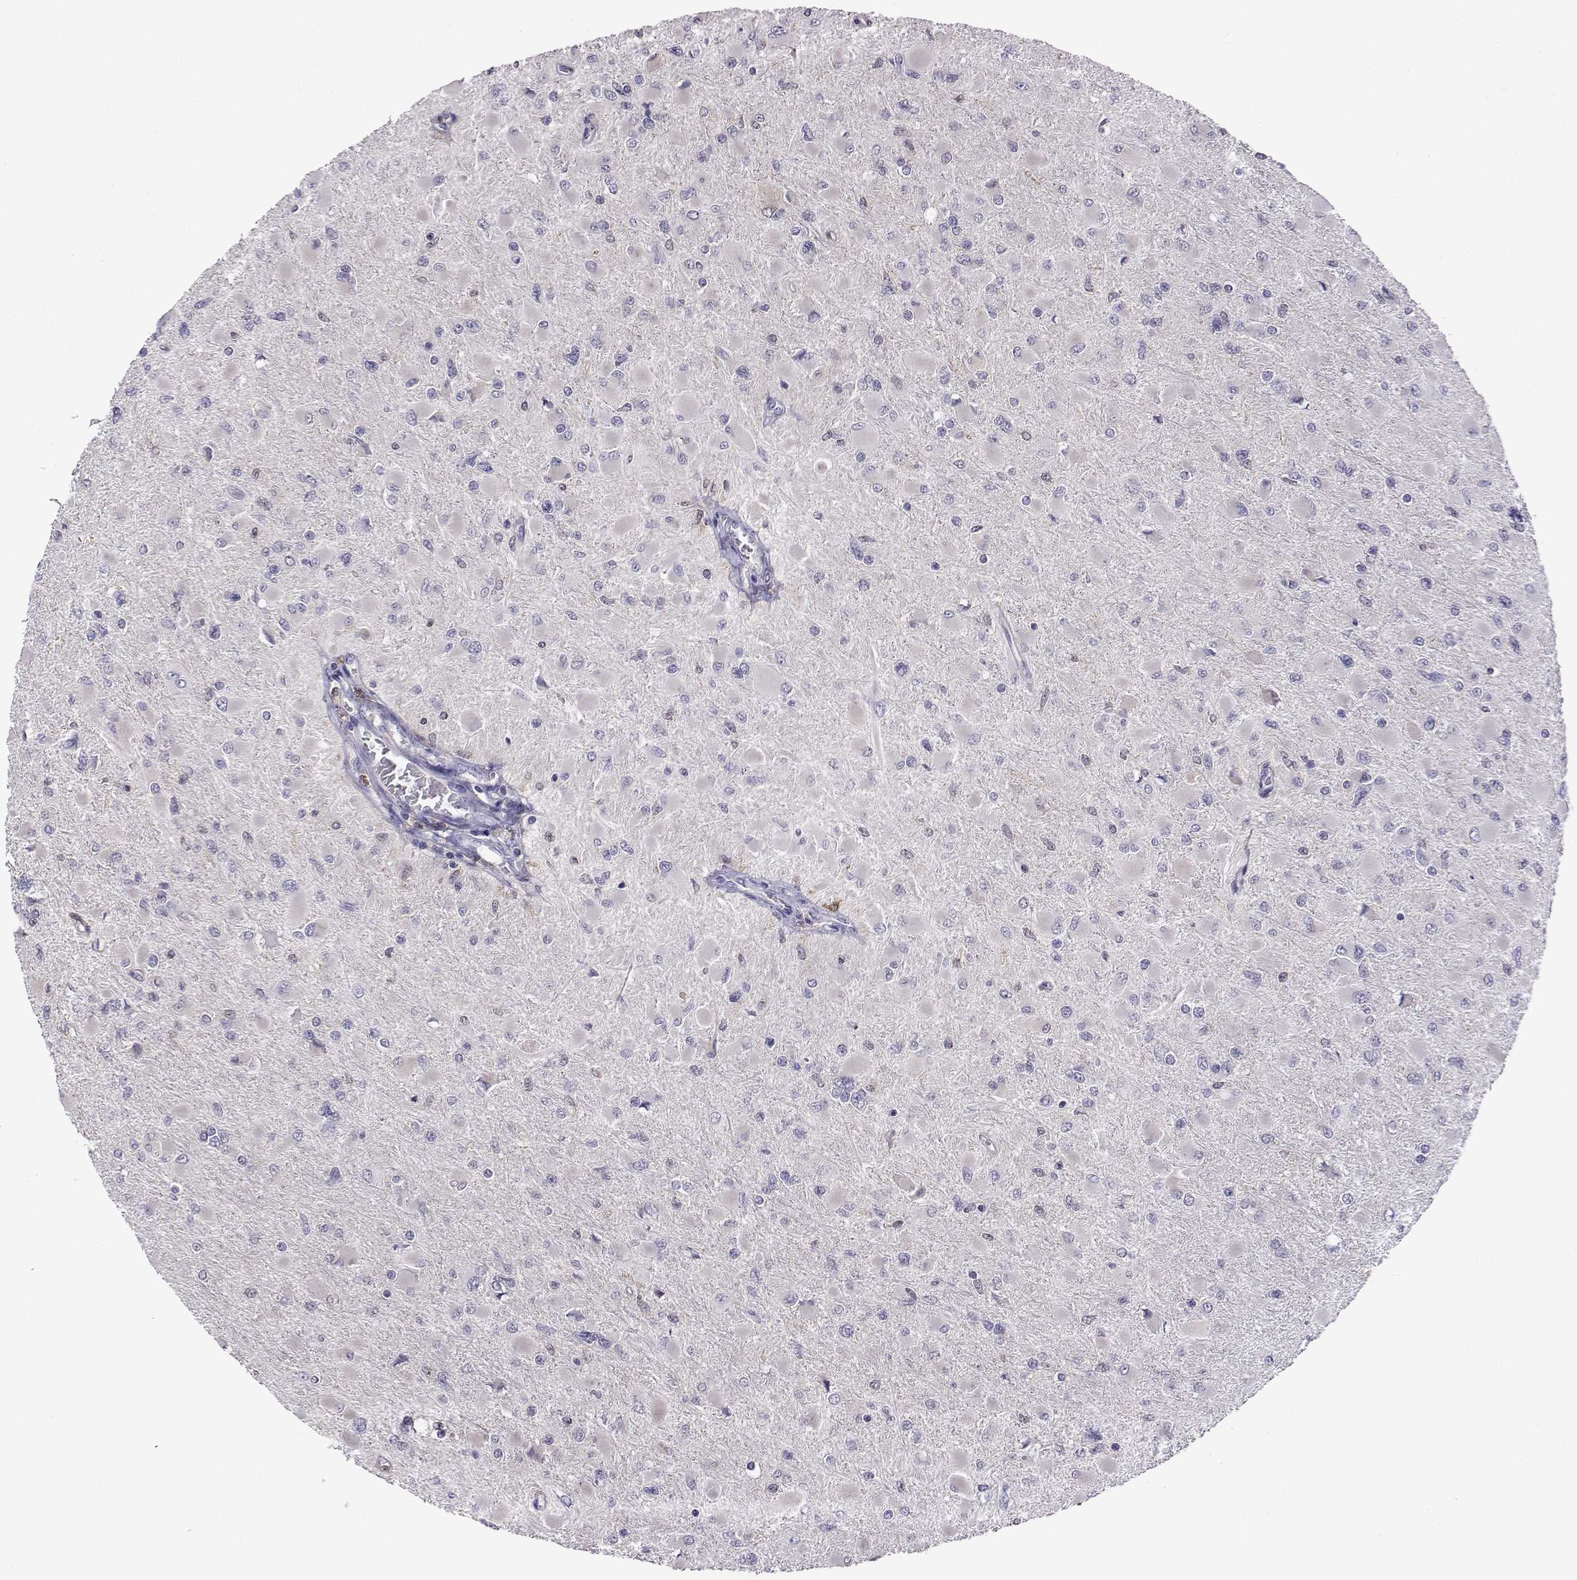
{"staining": {"intensity": "negative", "quantity": "none", "location": "none"}, "tissue": "glioma", "cell_type": "Tumor cells", "image_type": "cancer", "snomed": [{"axis": "morphology", "description": "Glioma, malignant, High grade"}, {"axis": "topography", "description": "Cerebral cortex"}], "caption": "Glioma was stained to show a protein in brown. There is no significant staining in tumor cells.", "gene": "AKR1B1", "patient": {"sex": "female", "age": 36}}